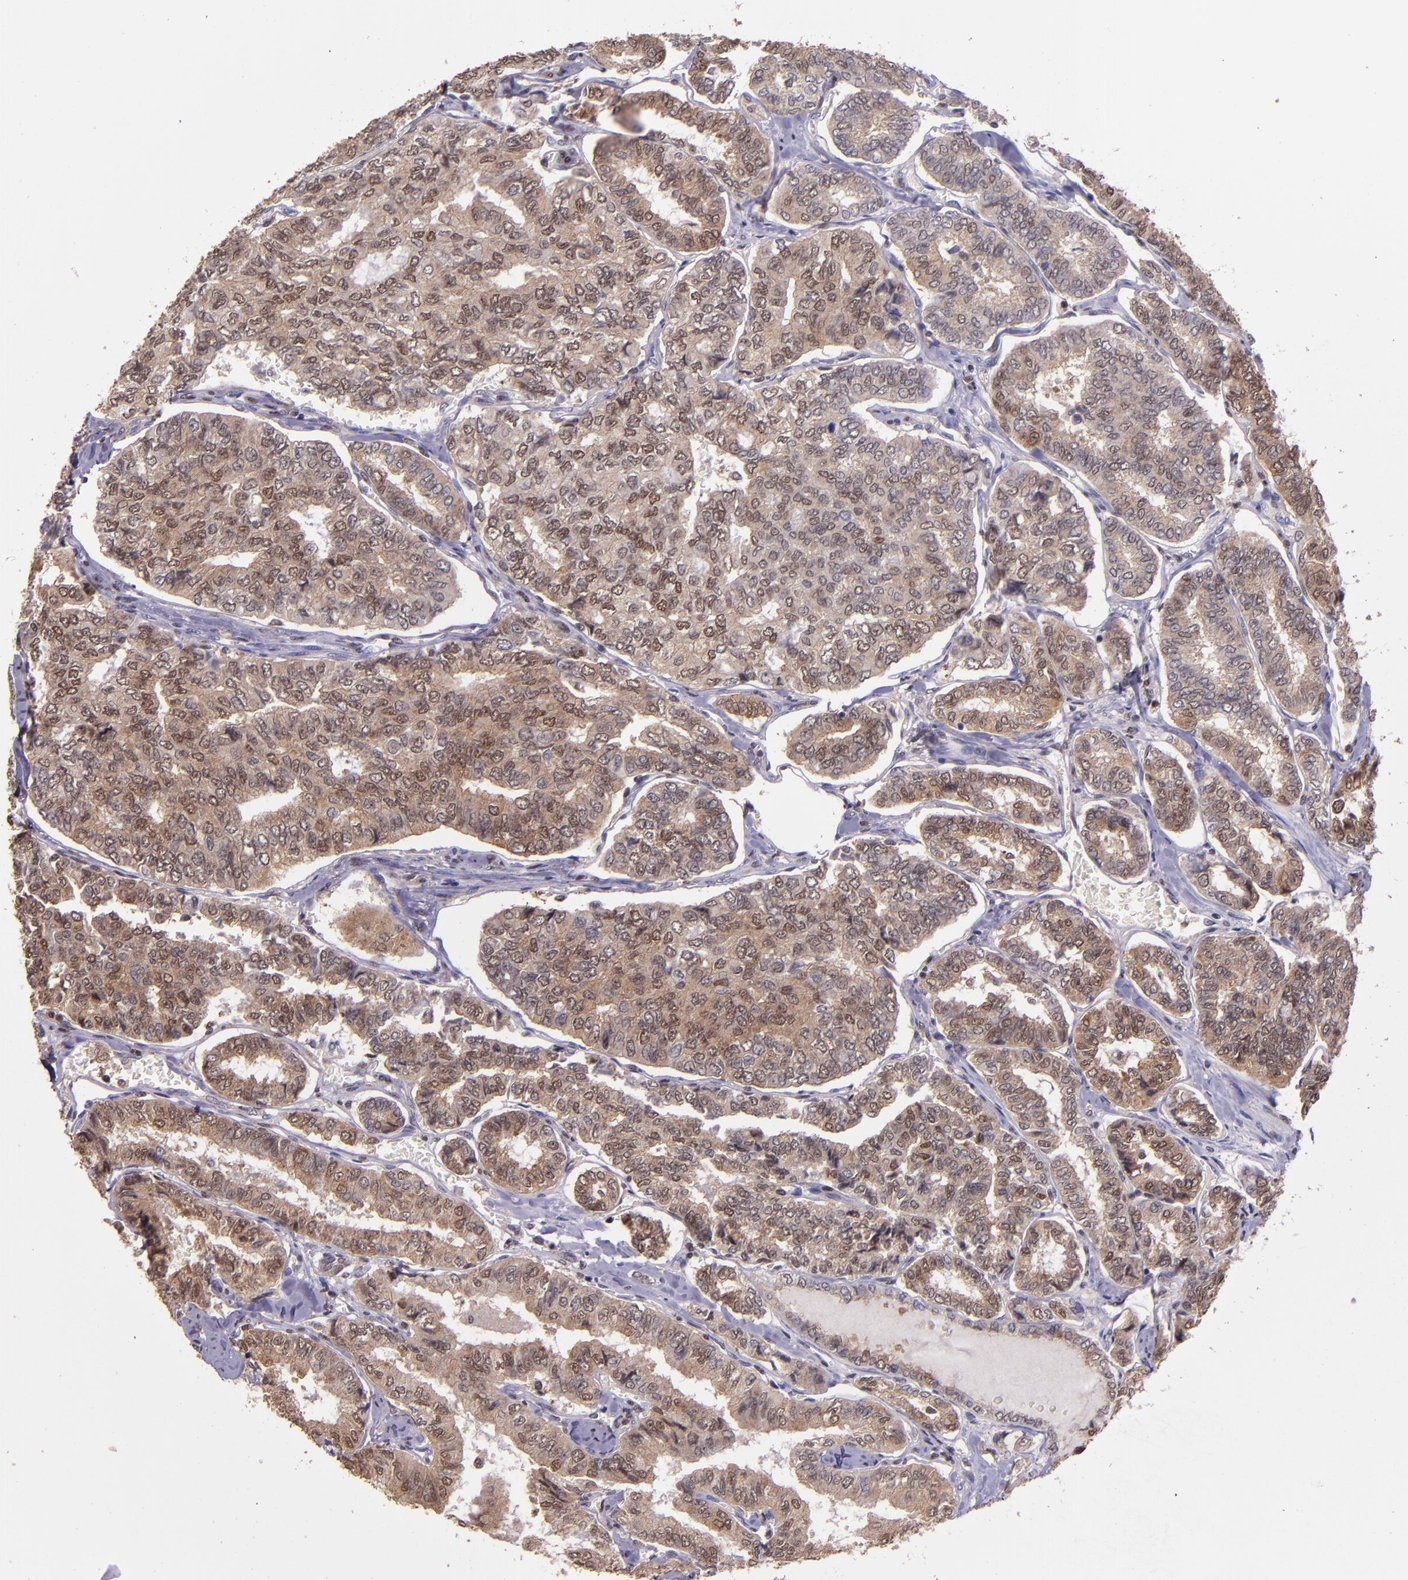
{"staining": {"intensity": "strong", "quantity": ">75%", "location": "cytoplasmic/membranous"}, "tissue": "thyroid cancer", "cell_type": "Tumor cells", "image_type": "cancer", "snomed": [{"axis": "morphology", "description": "Papillary adenocarcinoma, NOS"}, {"axis": "topography", "description": "Thyroid gland"}], "caption": "Immunohistochemistry image of neoplastic tissue: human thyroid cancer stained using immunohistochemistry (IHC) exhibits high levels of strong protein expression localized specifically in the cytoplasmic/membranous of tumor cells, appearing as a cytoplasmic/membranous brown color.", "gene": "STAT6", "patient": {"sex": "female", "age": 35}}